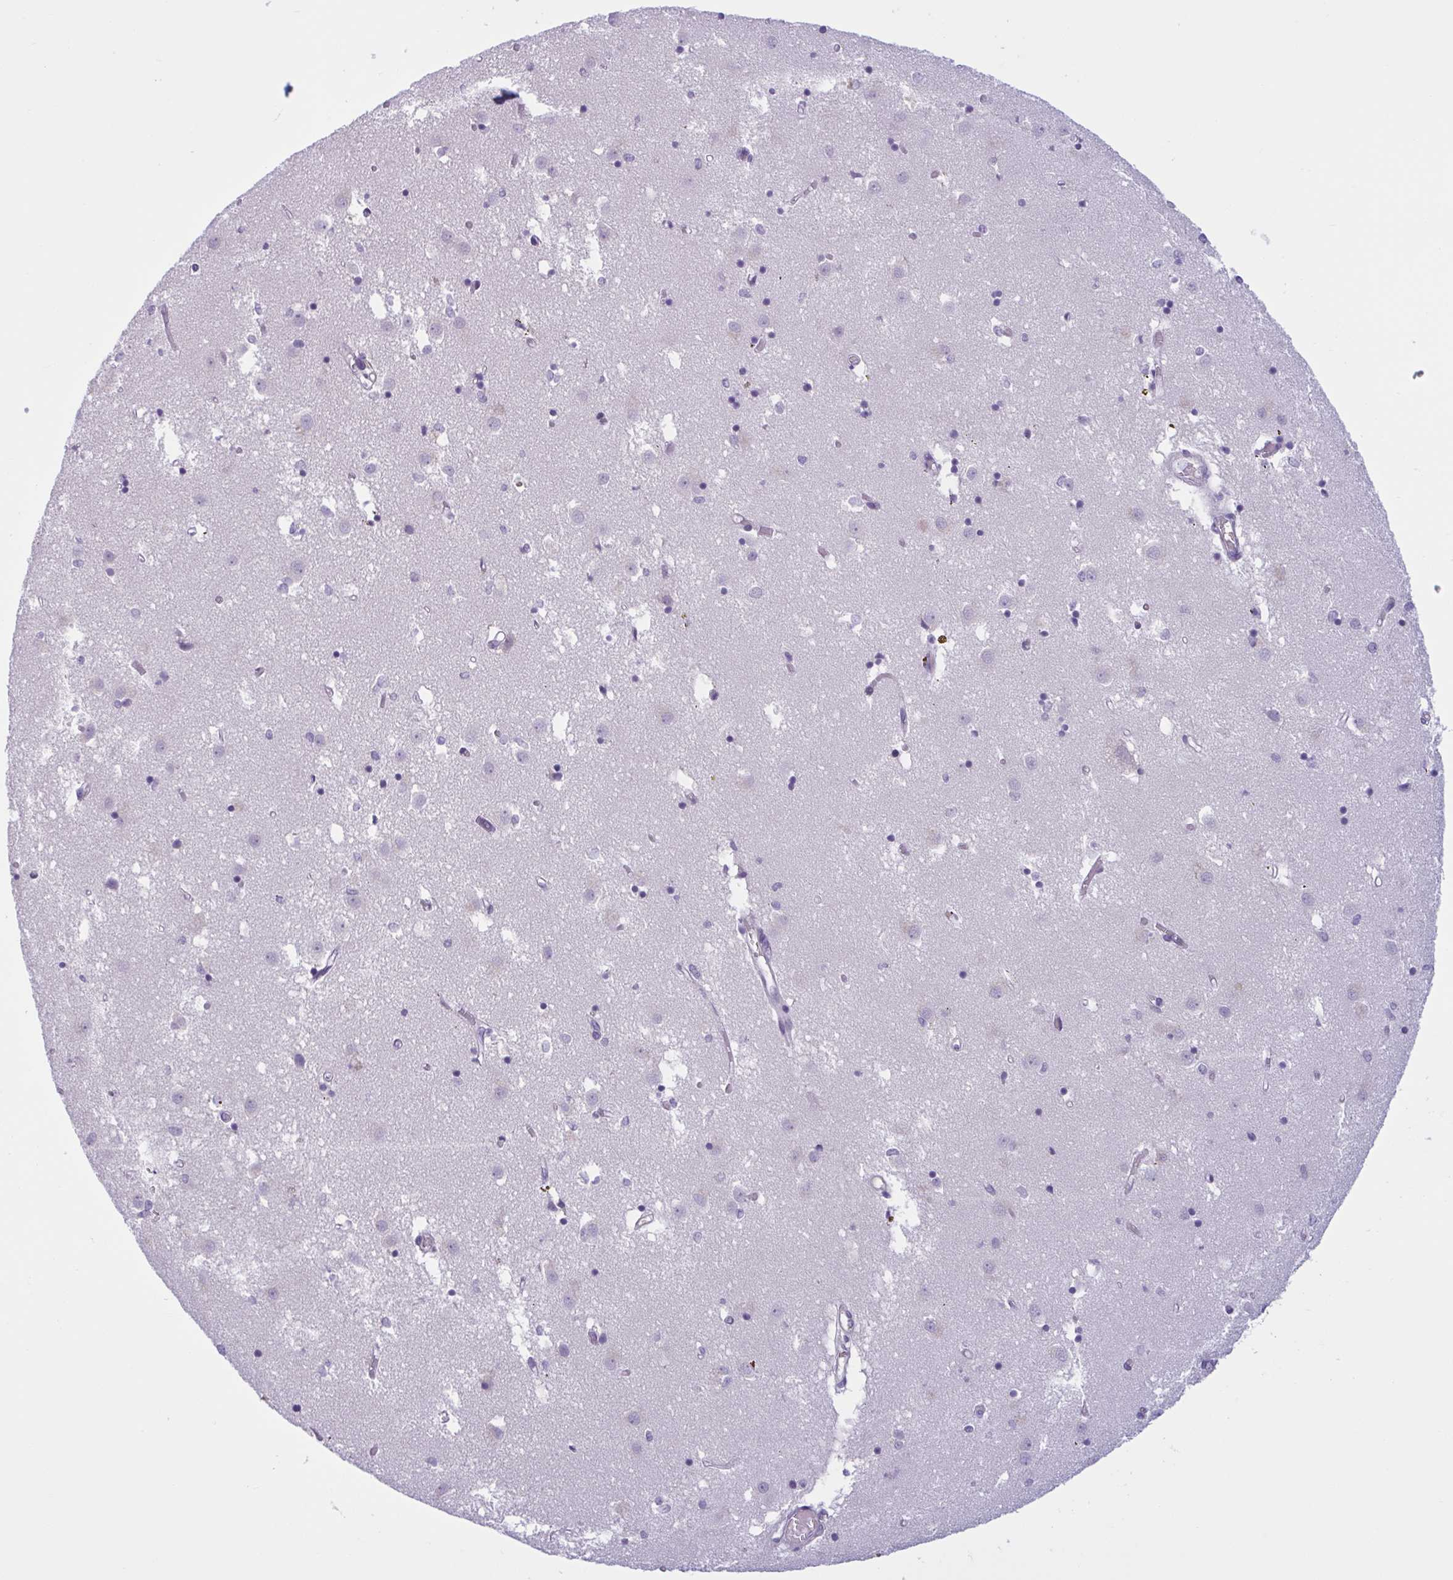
{"staining": {"intensity": "negative", "quantity": "none", "location": "none"}, "tissue": "caudate", "cell_type": "Glial cells", "image_type": "normal", "snomed": [{"axis": "morphology", "description": "Normal tissue, NOS"}, {"axis": "topography", "description": "Lateral ventricle wall"}], "caption": "IHC image of benign caudate stained for a protein (brown), which shows no staining in glial cells.", "gene": "WNT9B", "patient": {"sex": "male", "age": 70}}